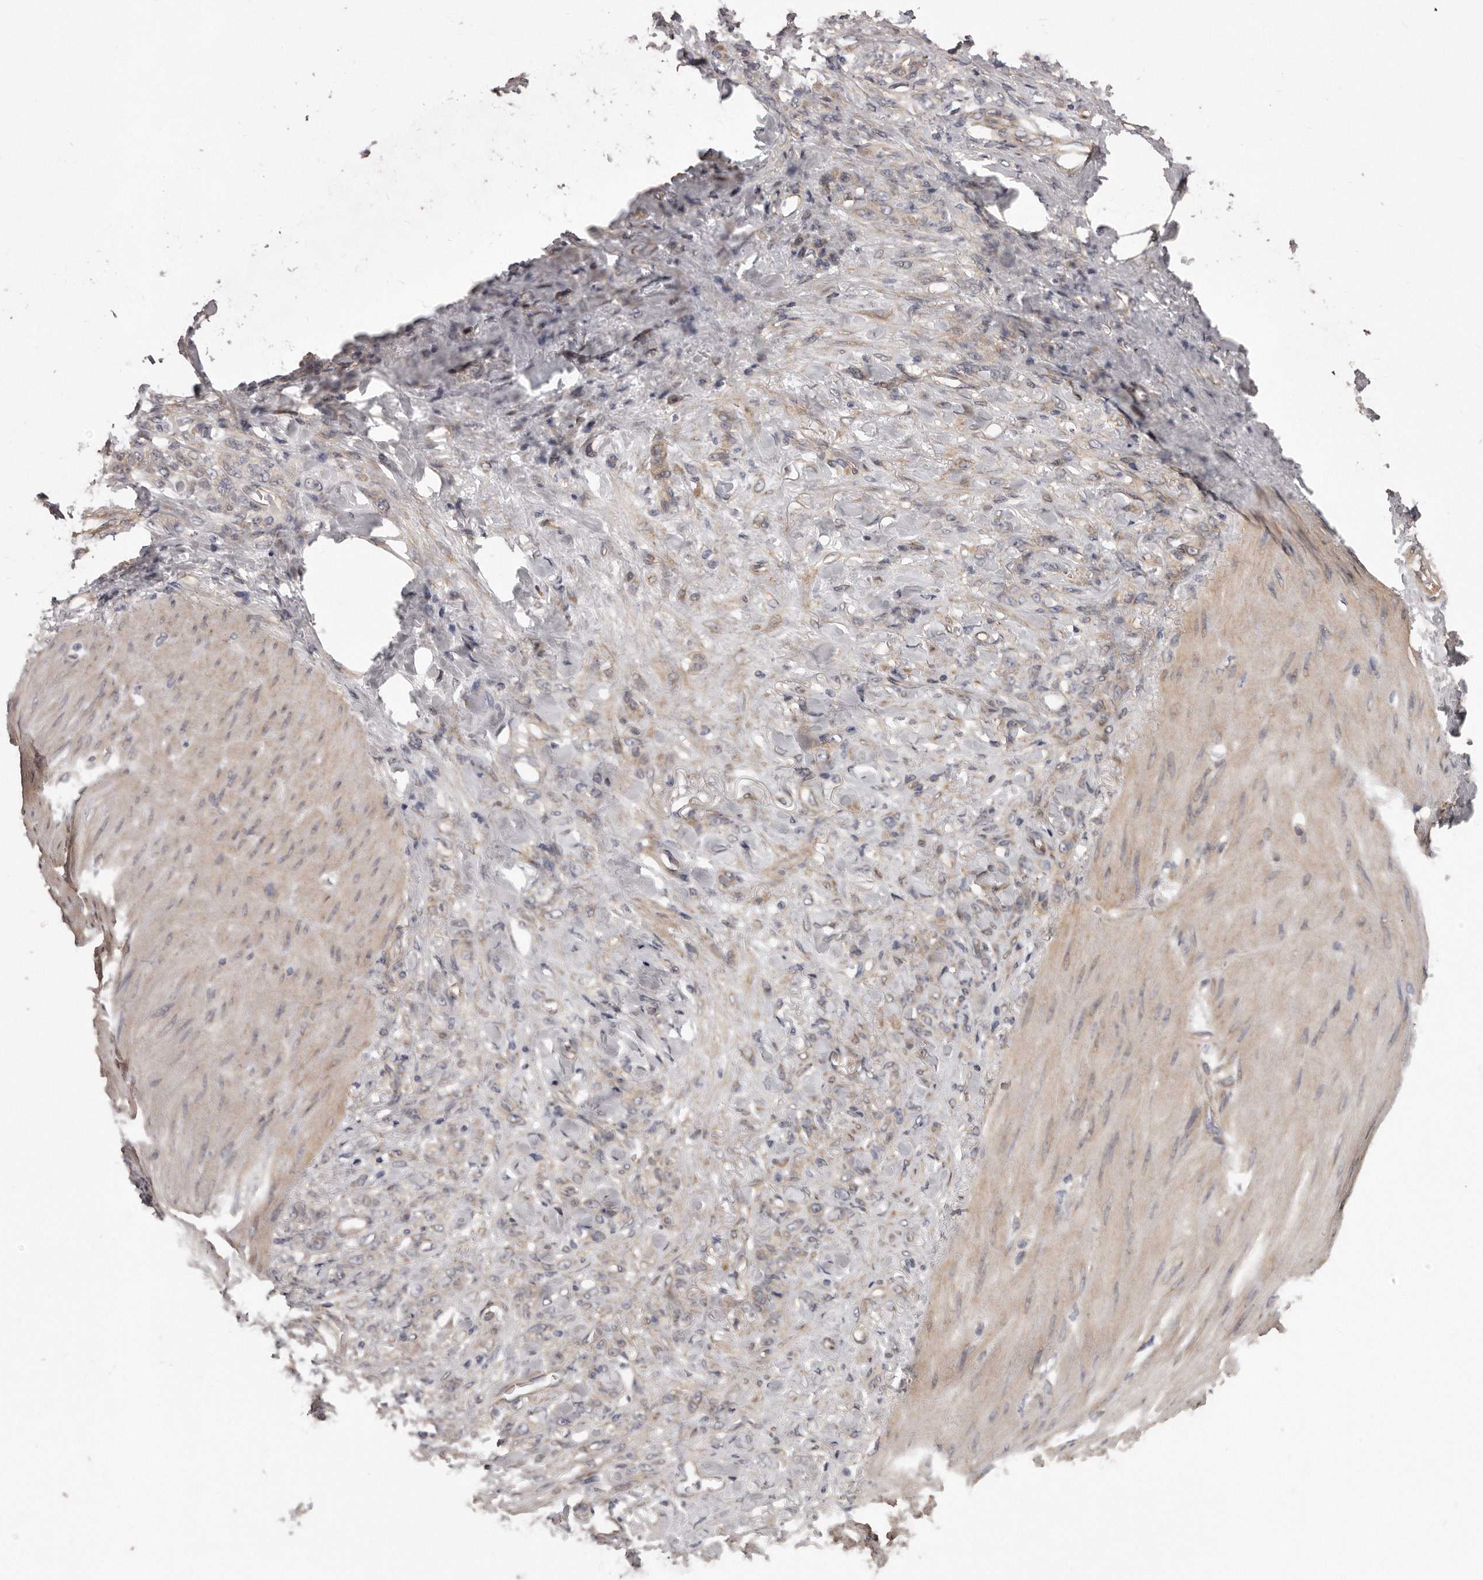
{"staining": {"intensity": "weak", "quantity": ">75%", "location": "cytoplasmic/membranous"}, "tissue": "stomach cancer", "cell_type": "Tumor cells", "image_type": "cancer", "snomed": [{"axis": "morphology", "description": "Normal tissue, NOS"}, {"axis": "morphology", "description": "Adenocarcinoma, NOS"}, {"axis": "topography", "description": "Stomach"}], "caption": "About >75% of tumor cells in stomach adenocarcinoma reveal weak cytoplasmic/membranous protein staining as visualized by brown immunohistochemical staining.", "gene": "ARMCX1", "patient": {"sex": "male", "age": 82}}